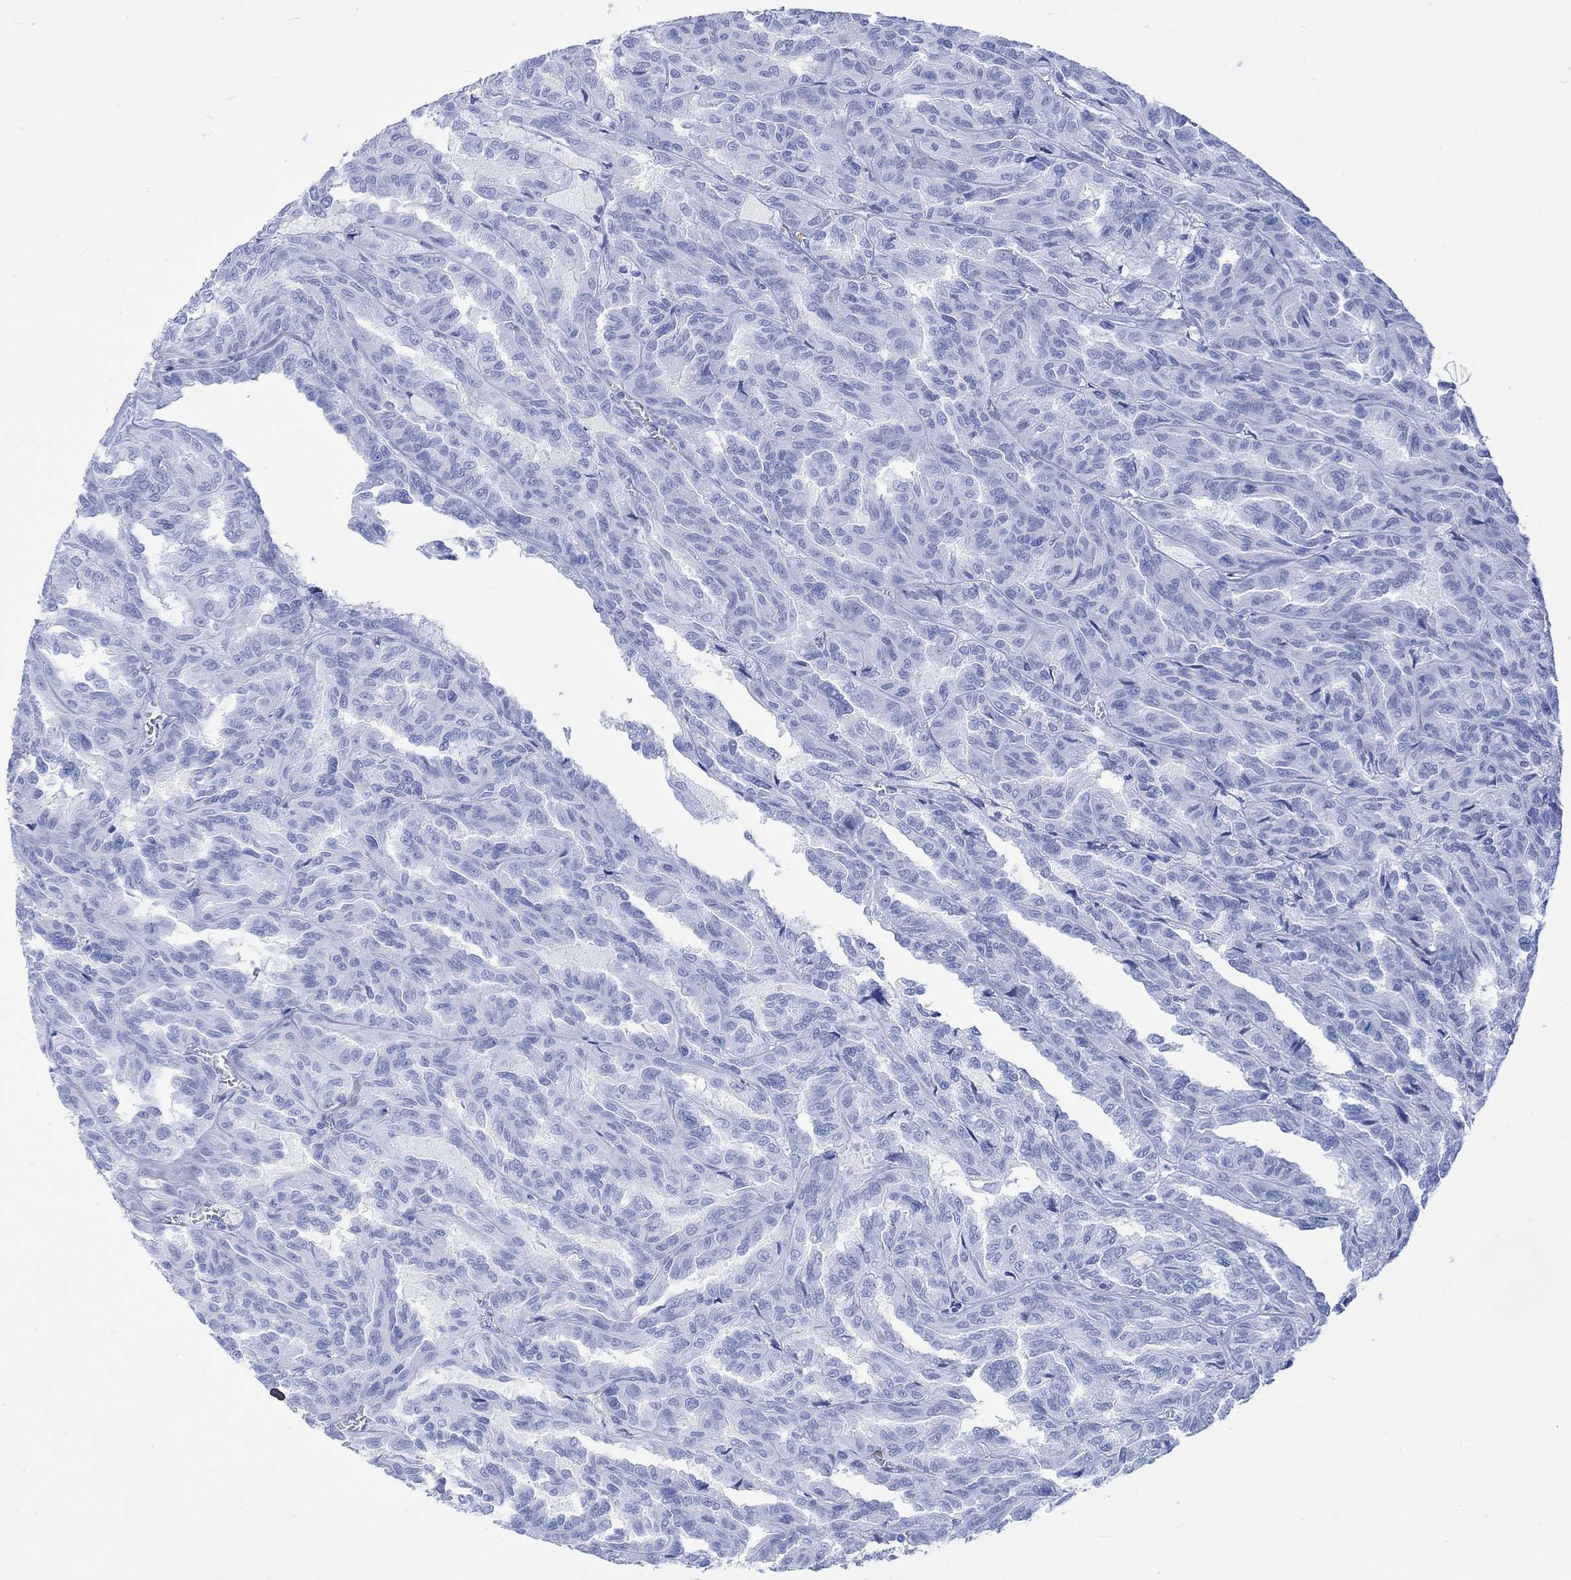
{"staining": {"intensity": "negative", "quantity": "none", "location": "none"}, "tissue": "renal cancer", "cell_type": "Tumor cells", "image_type": "cancer", "snomed": [{"axis": "morphology", "description": "Adenocarcinoma, NOS"}, {"axis": "topography", "description": "Kidney"}], "caption": "The immunohistochemistry (IHC) image has no significant expression in tumor cells of renal cancer (adenocarcinoma) tissue.", "gene": "TPPP3", "patient": {"sex": "male", "age": 79}}